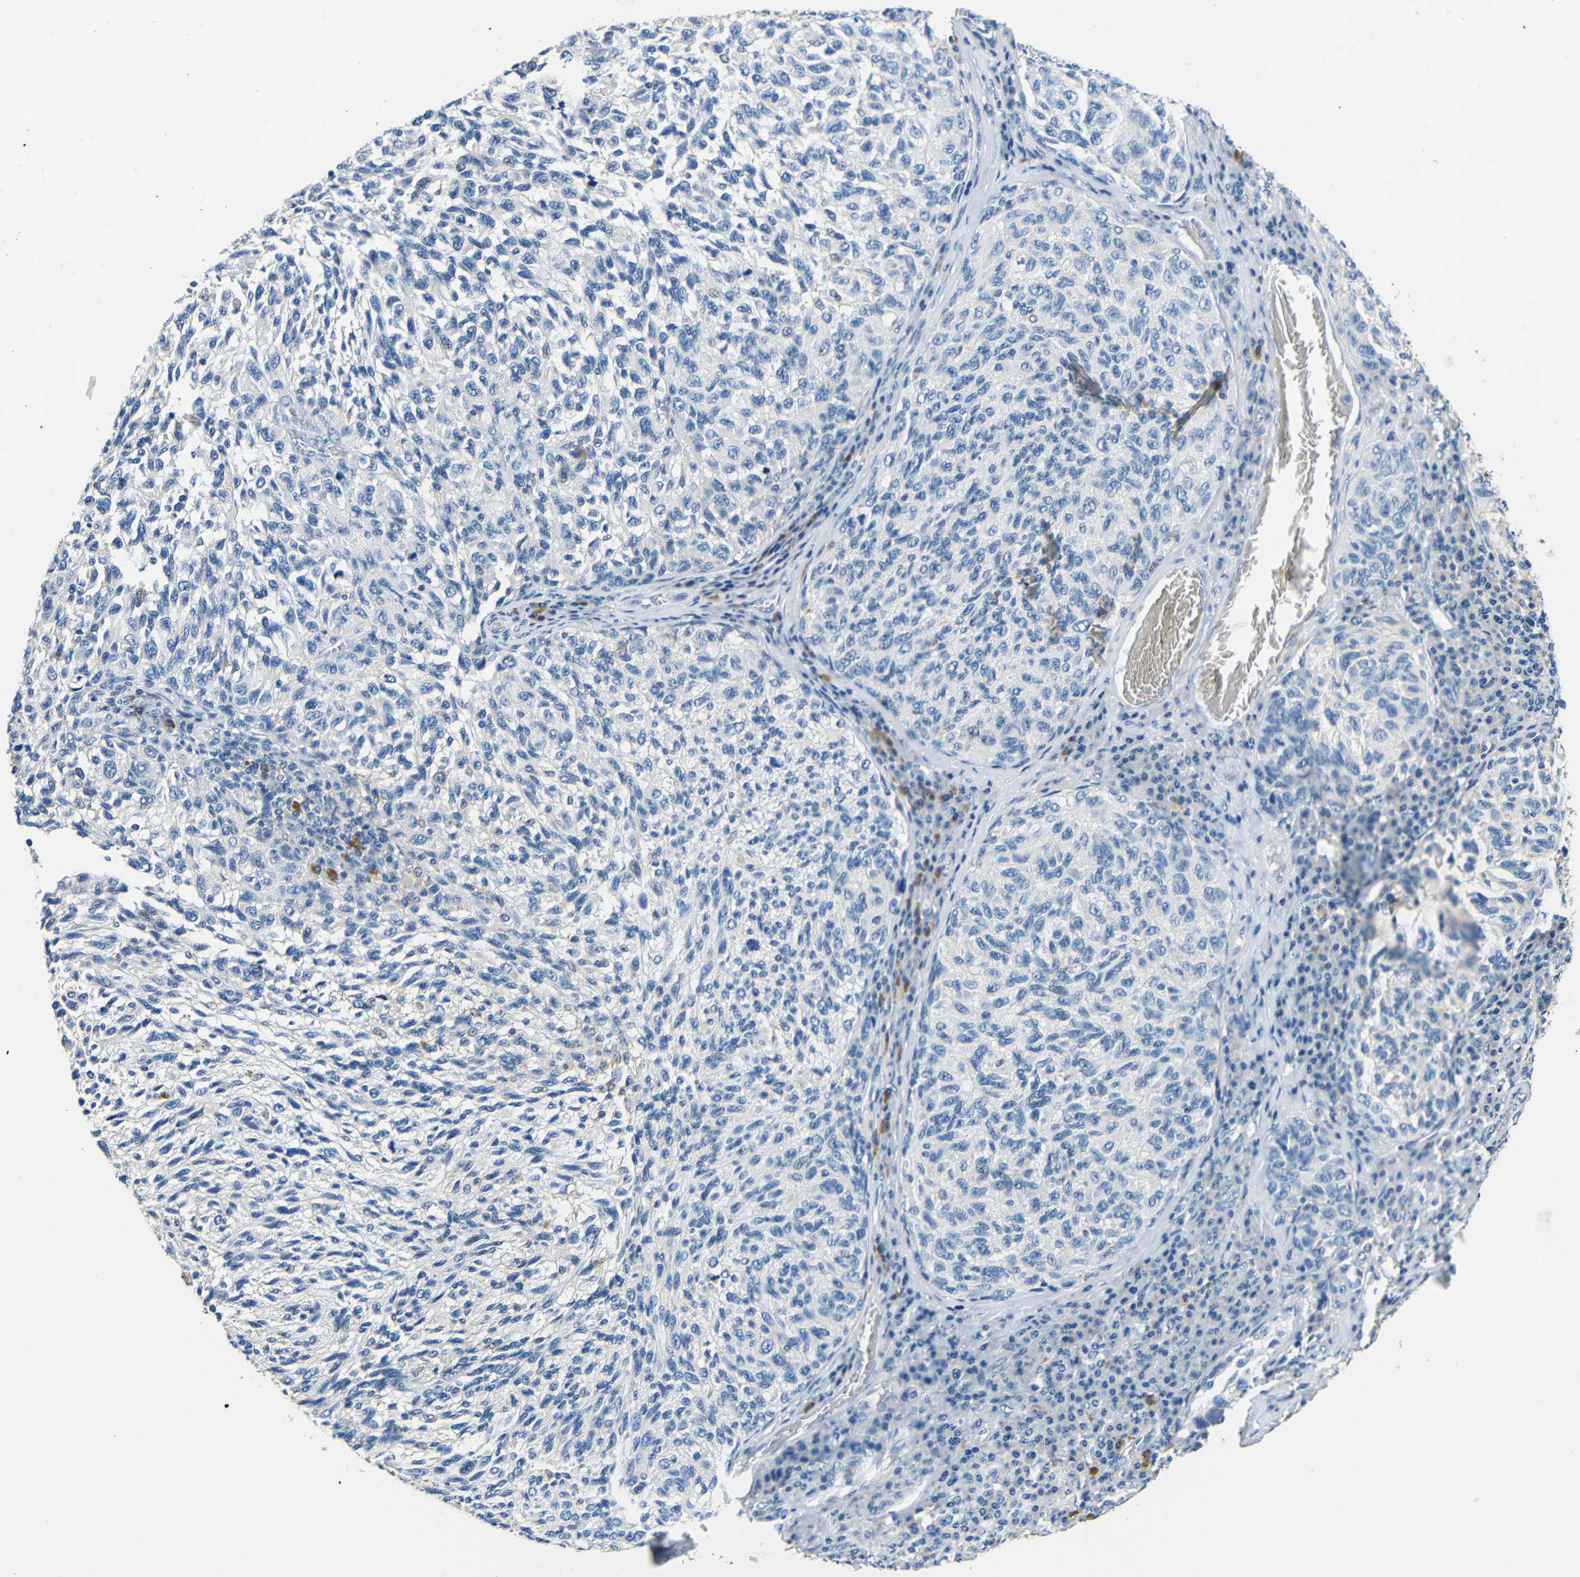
{"staining": {"intensity": "negative", "quantity": "none", "location": "none"}, "tissue": "melanoma", "cell_type": "Tumor cells", "image_type": "cancer", "snomed": [{"axis": "morphology", "description": "Malignant melanoma, NOS"}, {"axis": "topography", "description": "Skin"}], "caption": "Tumor cells show no significant protein positivity in malignant melanoma.", "gene": "FMO5", "patient": {"sex": "female", "age": 73}}